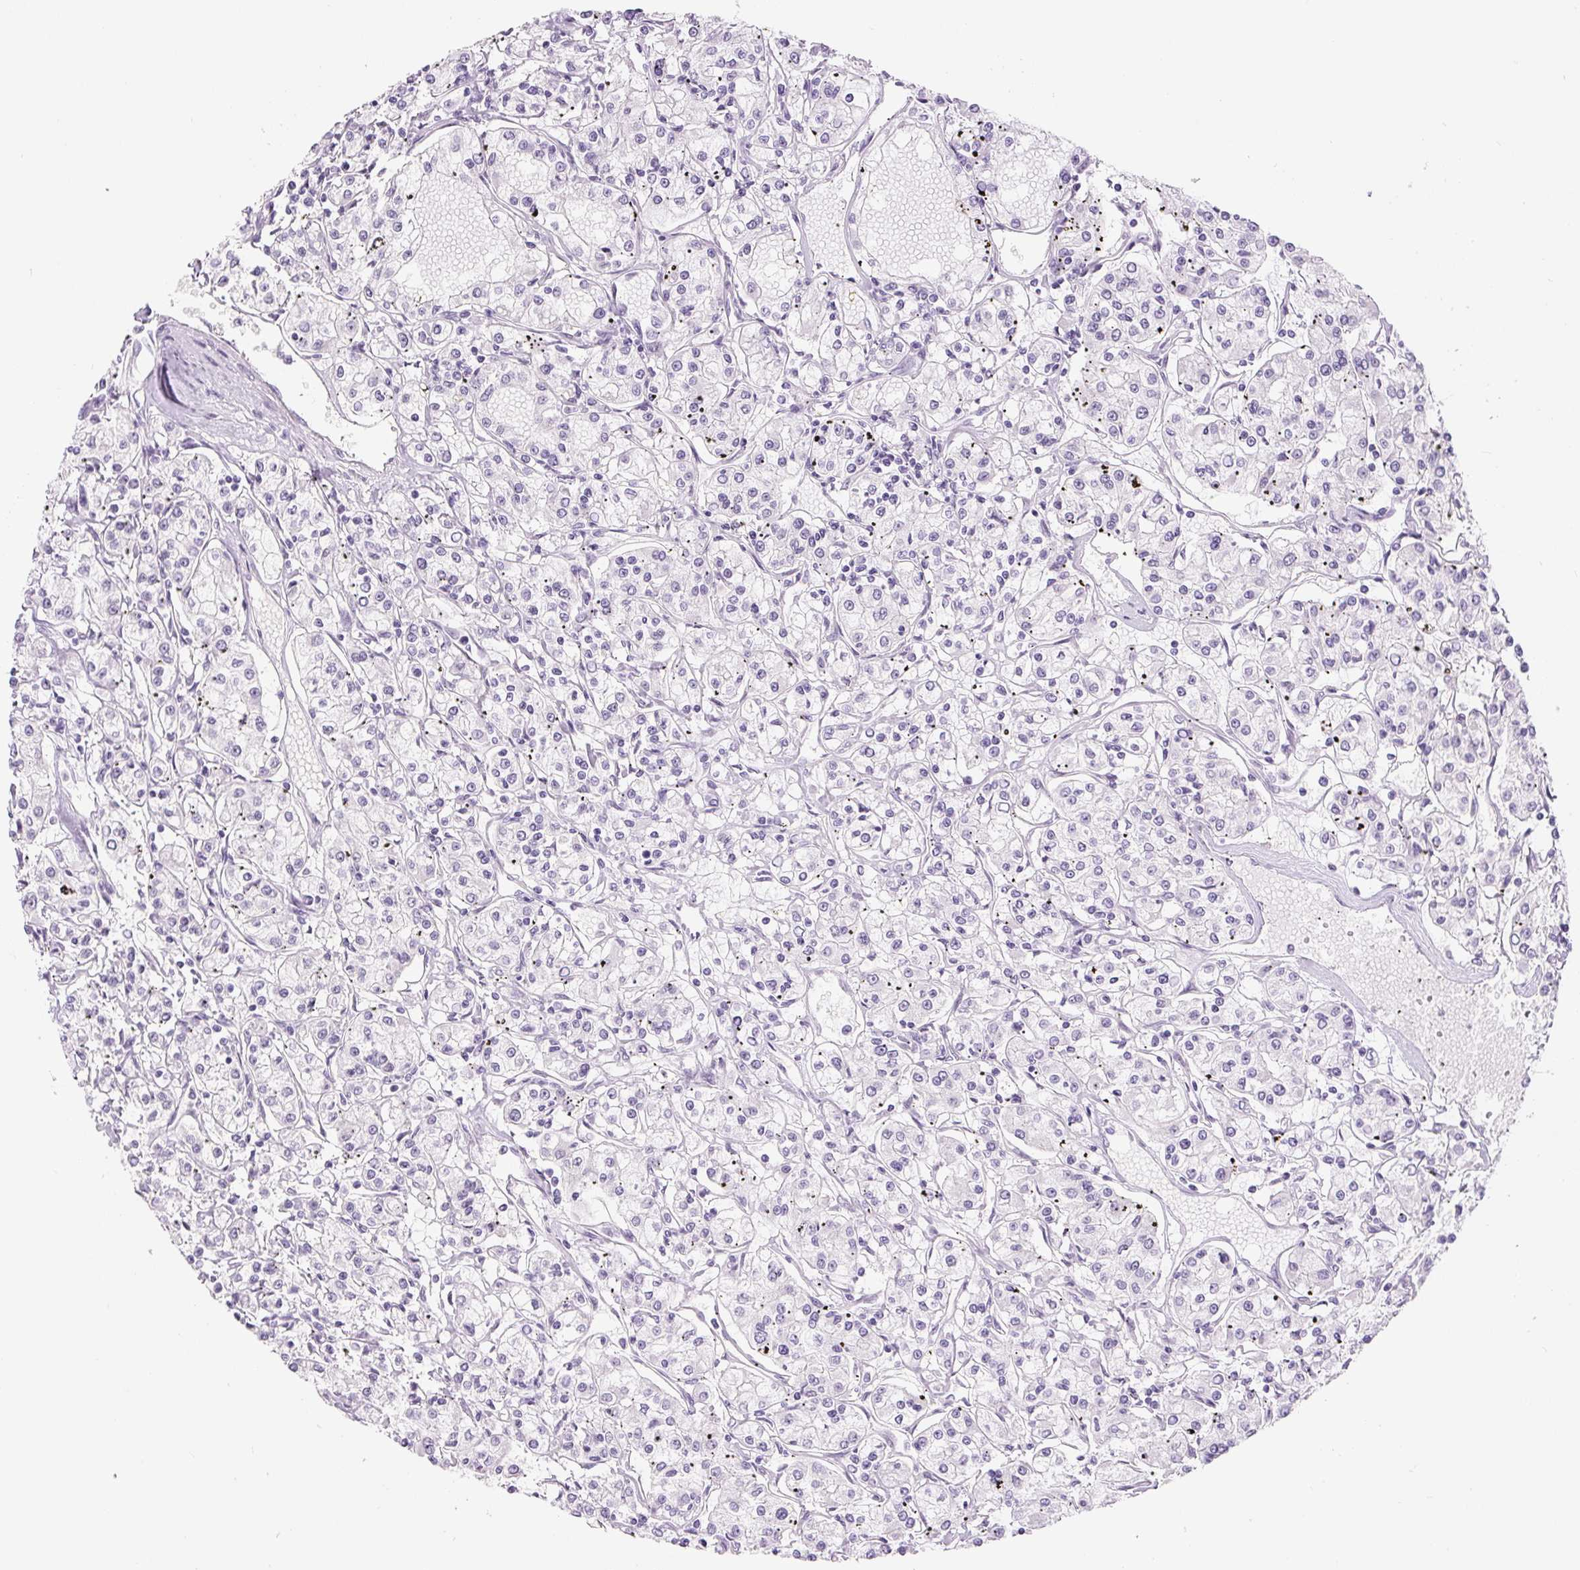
{"staining": {"intensity": "negative", "quantity": "none", "location": "none"}, "tissue": "renal cancer", "cell_type": "Tumor cells", "image_type": "cancer", "snomed": [{"axis": "morphology", "description": "Adenocarcinoma, NOS"}, {"axis": "topography", "description": "Kidney"}], "caption": "The IHC micrograph has no significant positivity in tumor cells of renal cancer (adenocarcinoma) tissue.", "gene": "SIX1", "patient": {"sex": "female", "age": 59}}